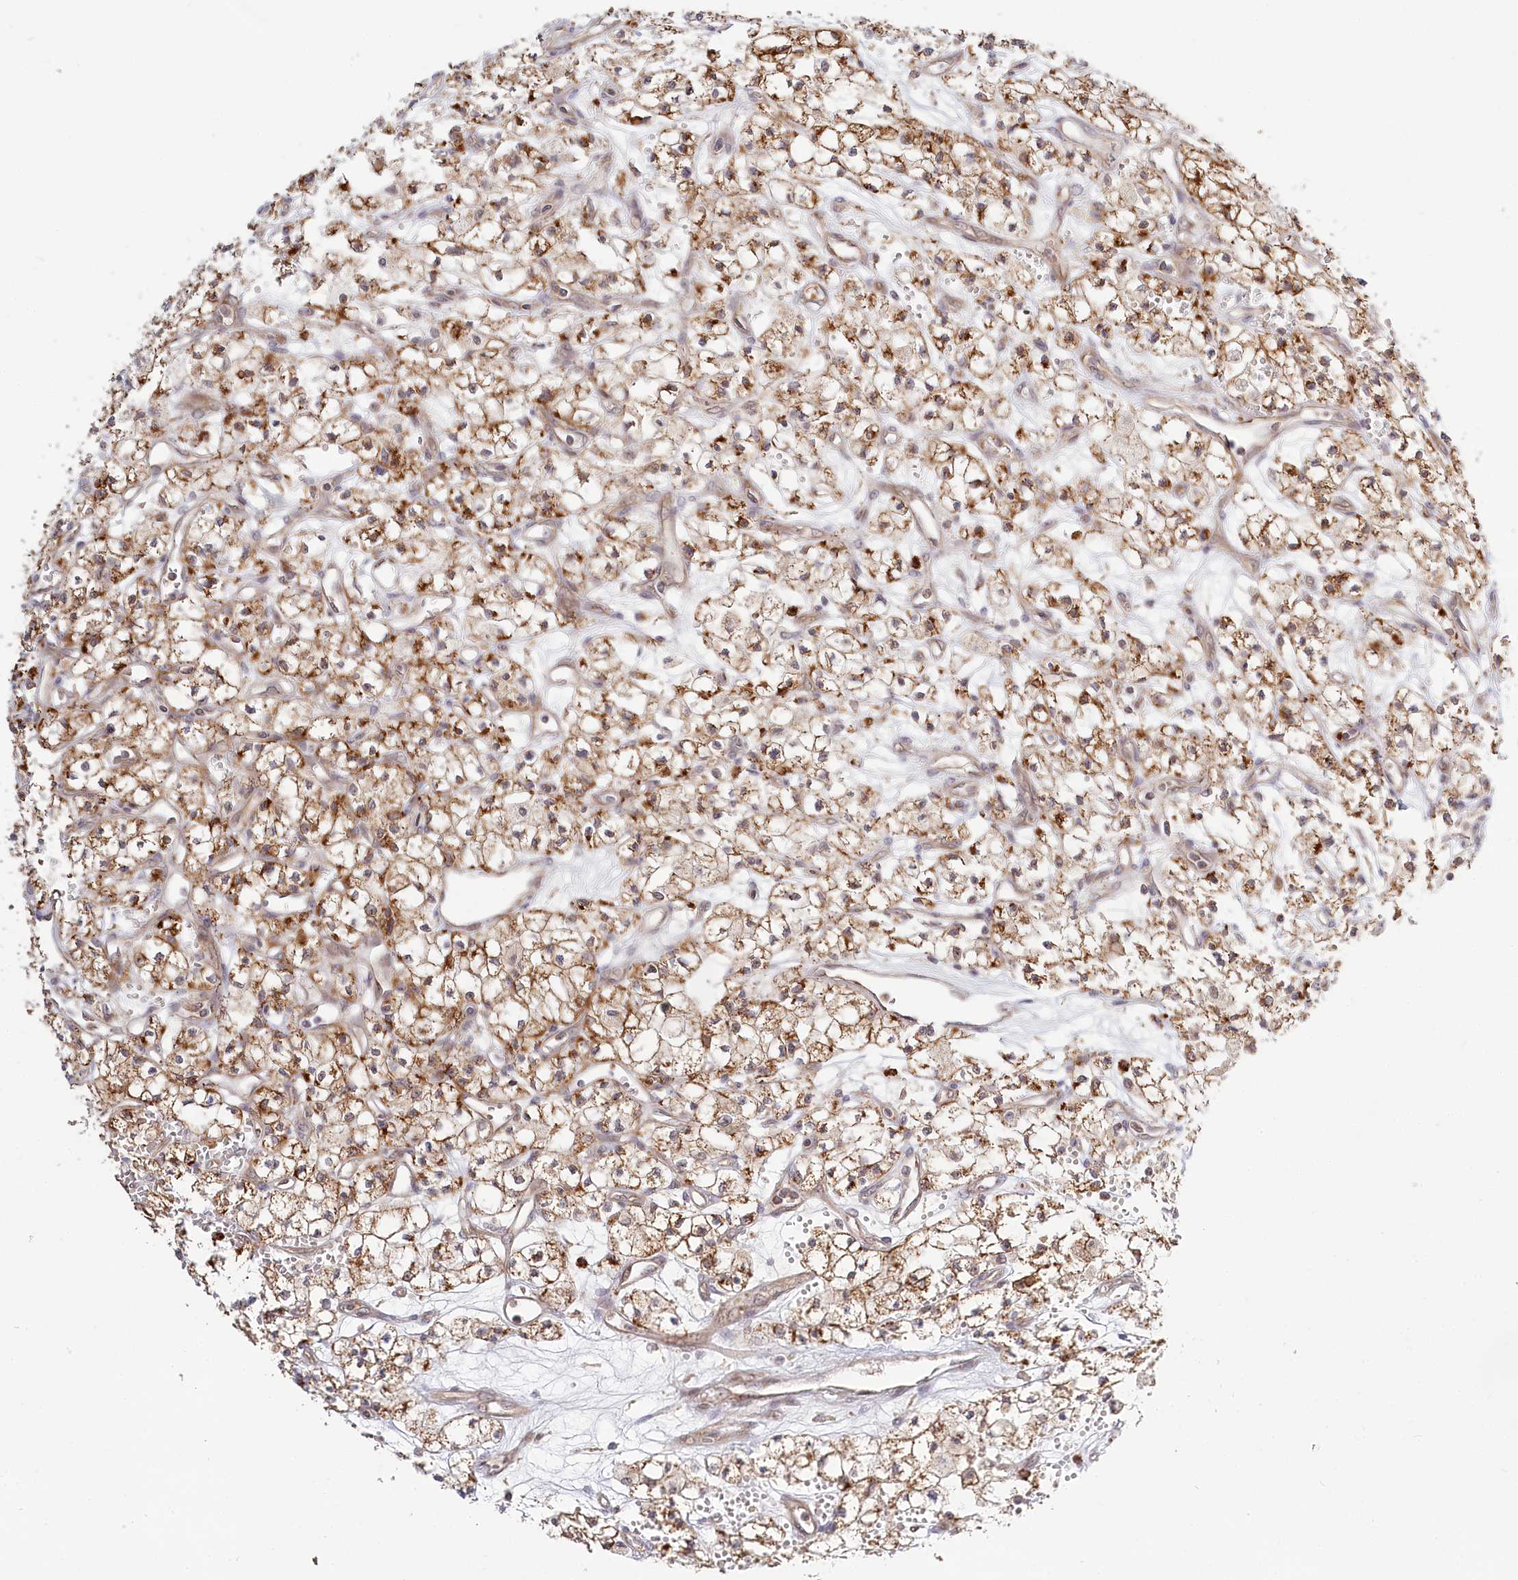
{"staining": {"intensity": "moderate", "quantity": ">75%", "location": "cytoplasmic/membranous"}, "tissue": "renal cancer", "cell_type": "Tumor cells", "image_type": "cancer", "snomed": [{"axis": "morphology", "description": "Adenocarcinoma, NOS"}, {"axis": "topography", "description": "Kidney"}], "caption": "Moderate cytoplasmic/membranous expression is present in approximately >75% of tumor cells in adenocarcinoma (renal). Nuclei are stained in blue.", "gene": "RTN4IP1", "patient": {"sex": "male", "age": 59}}